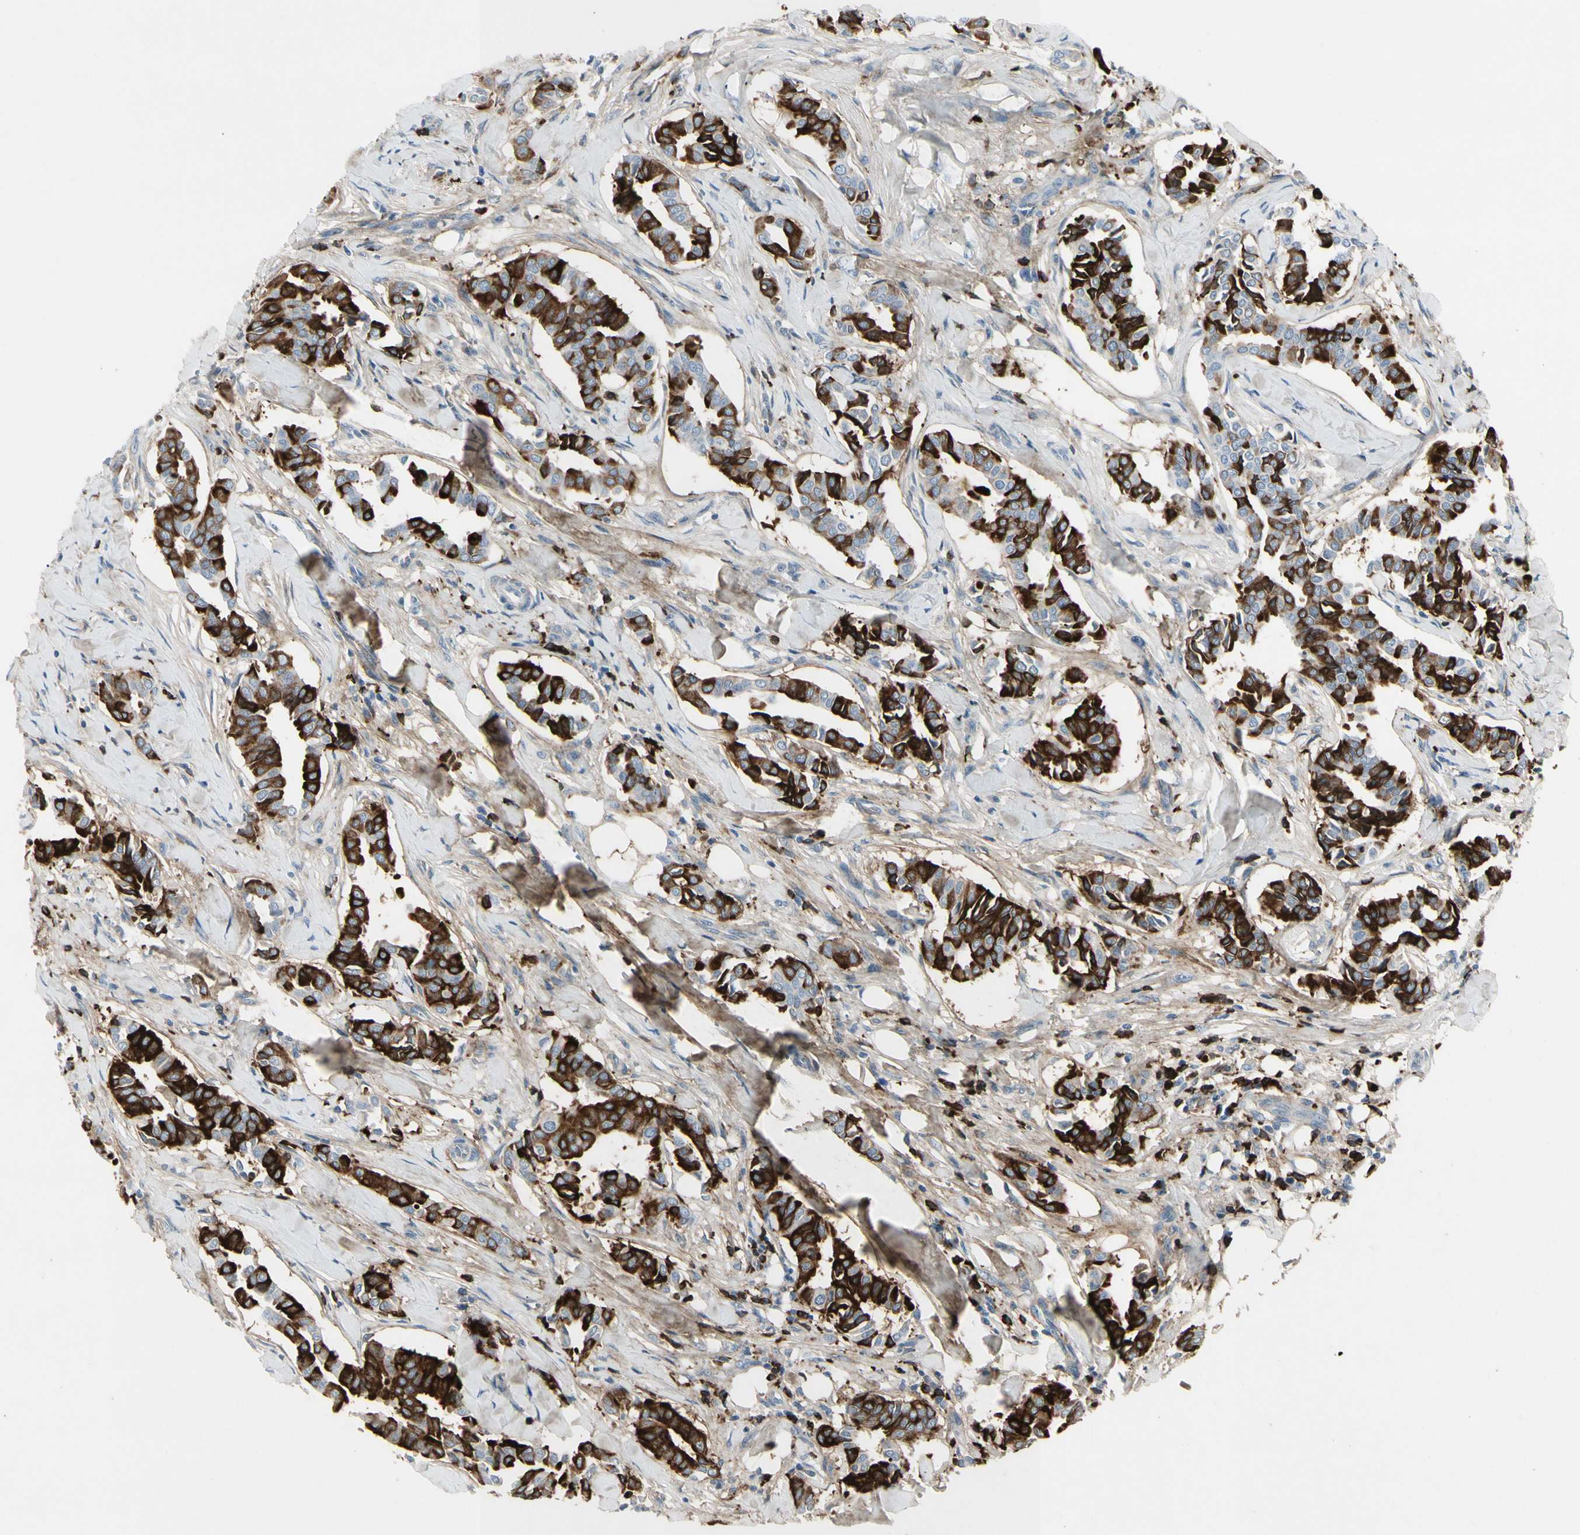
{"staining": {"intensity": "strong", "quantity": "25%-75%", "location": "cytoplasmic/membranous"}, "tissue": "head and neck cancer", "cell_type": "Tumor cells", "image_type": "cancer", "snomed": [{"axis": "morphology", "description": "Adenocarcinoma, NOS"}, {"axis": "topography", "description": "Salivary gland"}, {"axis": "topography", "description": "Head-Neck"}], "caption": "Human adenocarcinoma (head and neck) stained for a protein (brown) demonstrates strong cytoplasmic/membranous positive expression in about 25%-75% of tumor cells.", "gene": "IGHG1", "patient": {"sex": "female", "age": 59}}